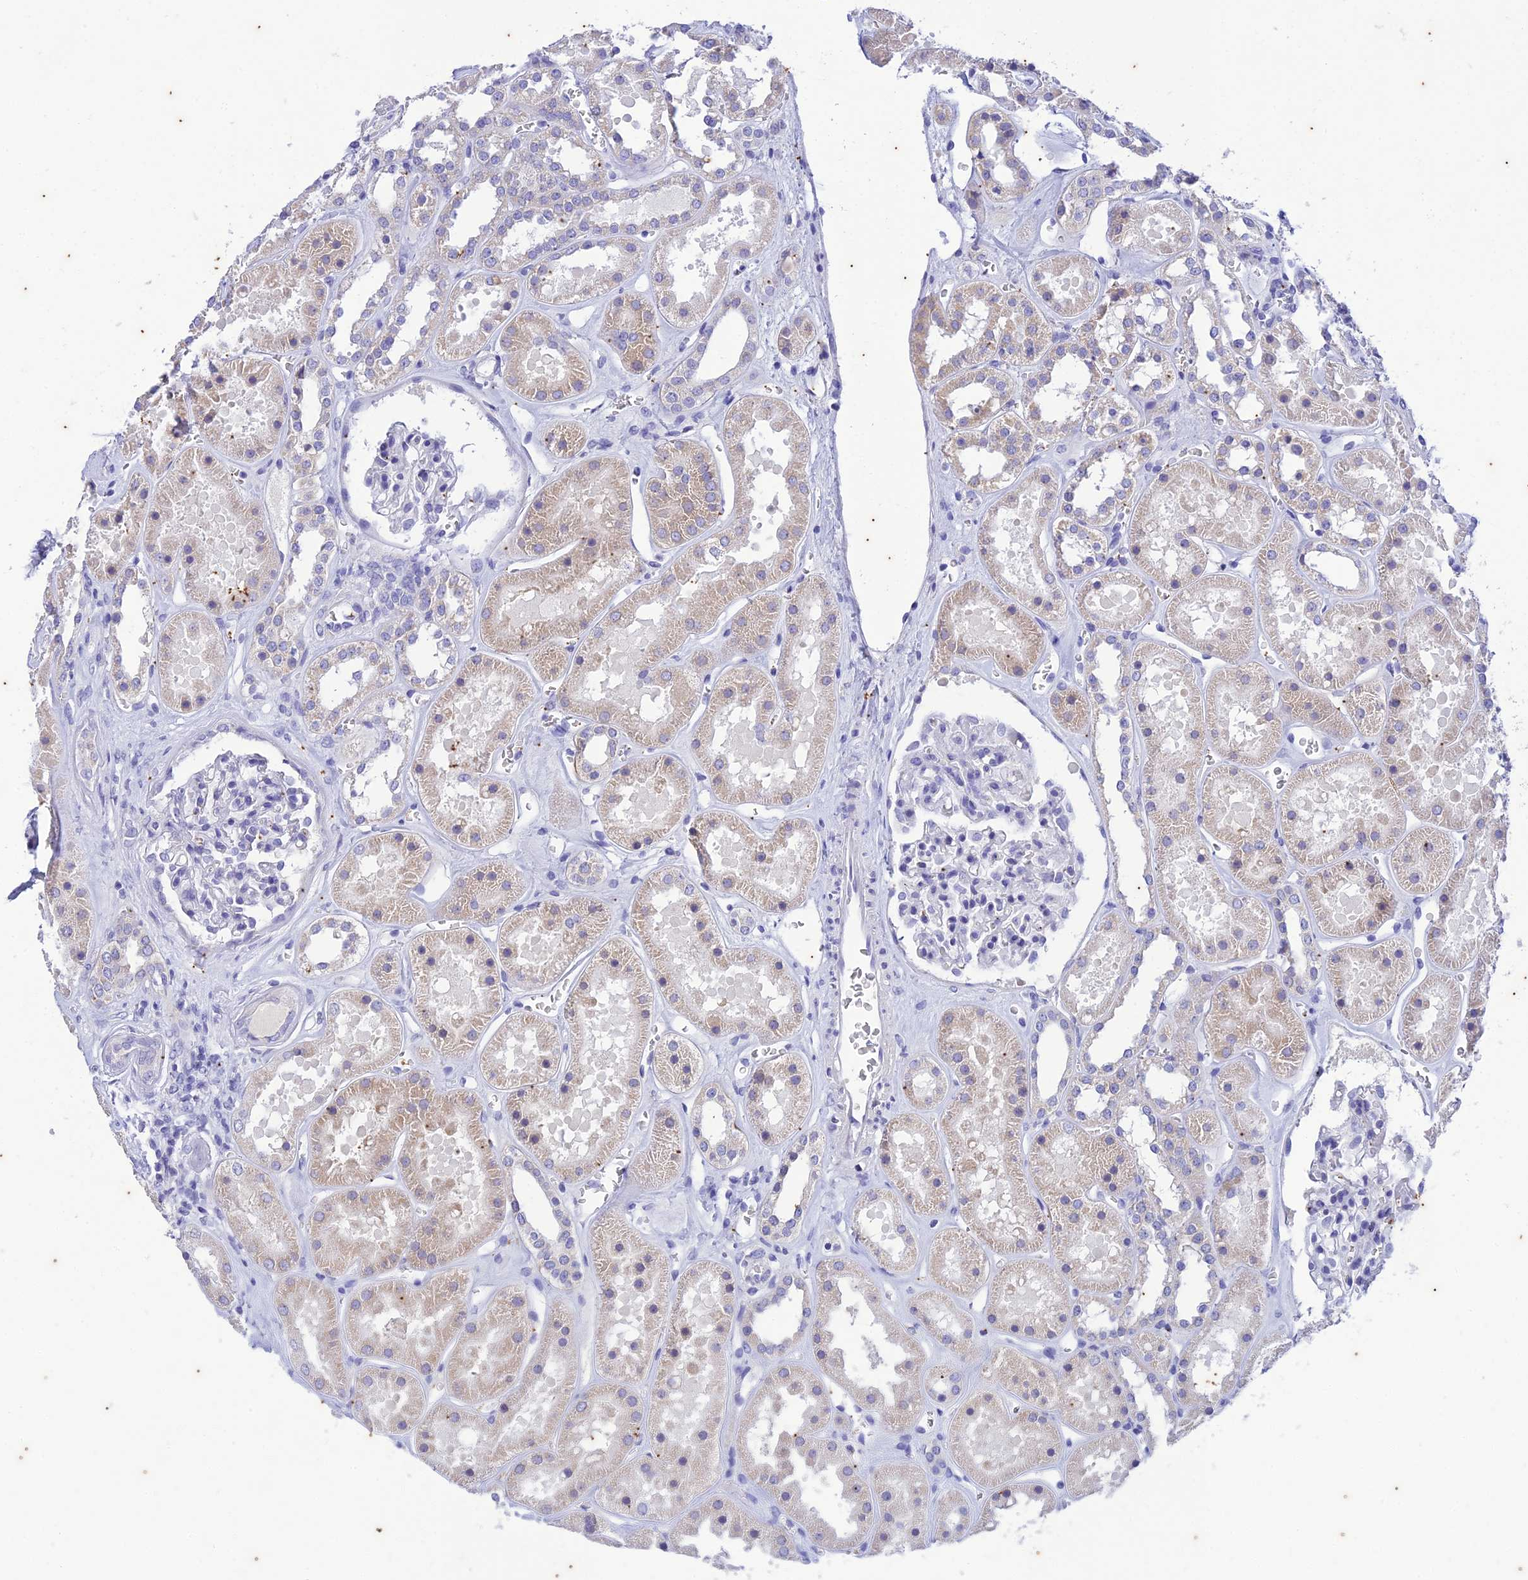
{"staining": {"intensity": "negative", "quantity": "none", "location": "none"}, "tissue": "kidney", "cell_type": "Cells in glomeruli", "image_type": "normal", "snomed": [{"axis": "morphology", "description": "Normal tissue, NOS"}, {"axis": "topography", "description": "Kidney"}], "caption": "DAB immunohistochemical staining of benign kidney demonstrates no significant positivity in cells in glomeruli.", "gene": "TMEM40", "patient": {"sex": "female", "age": 41}}